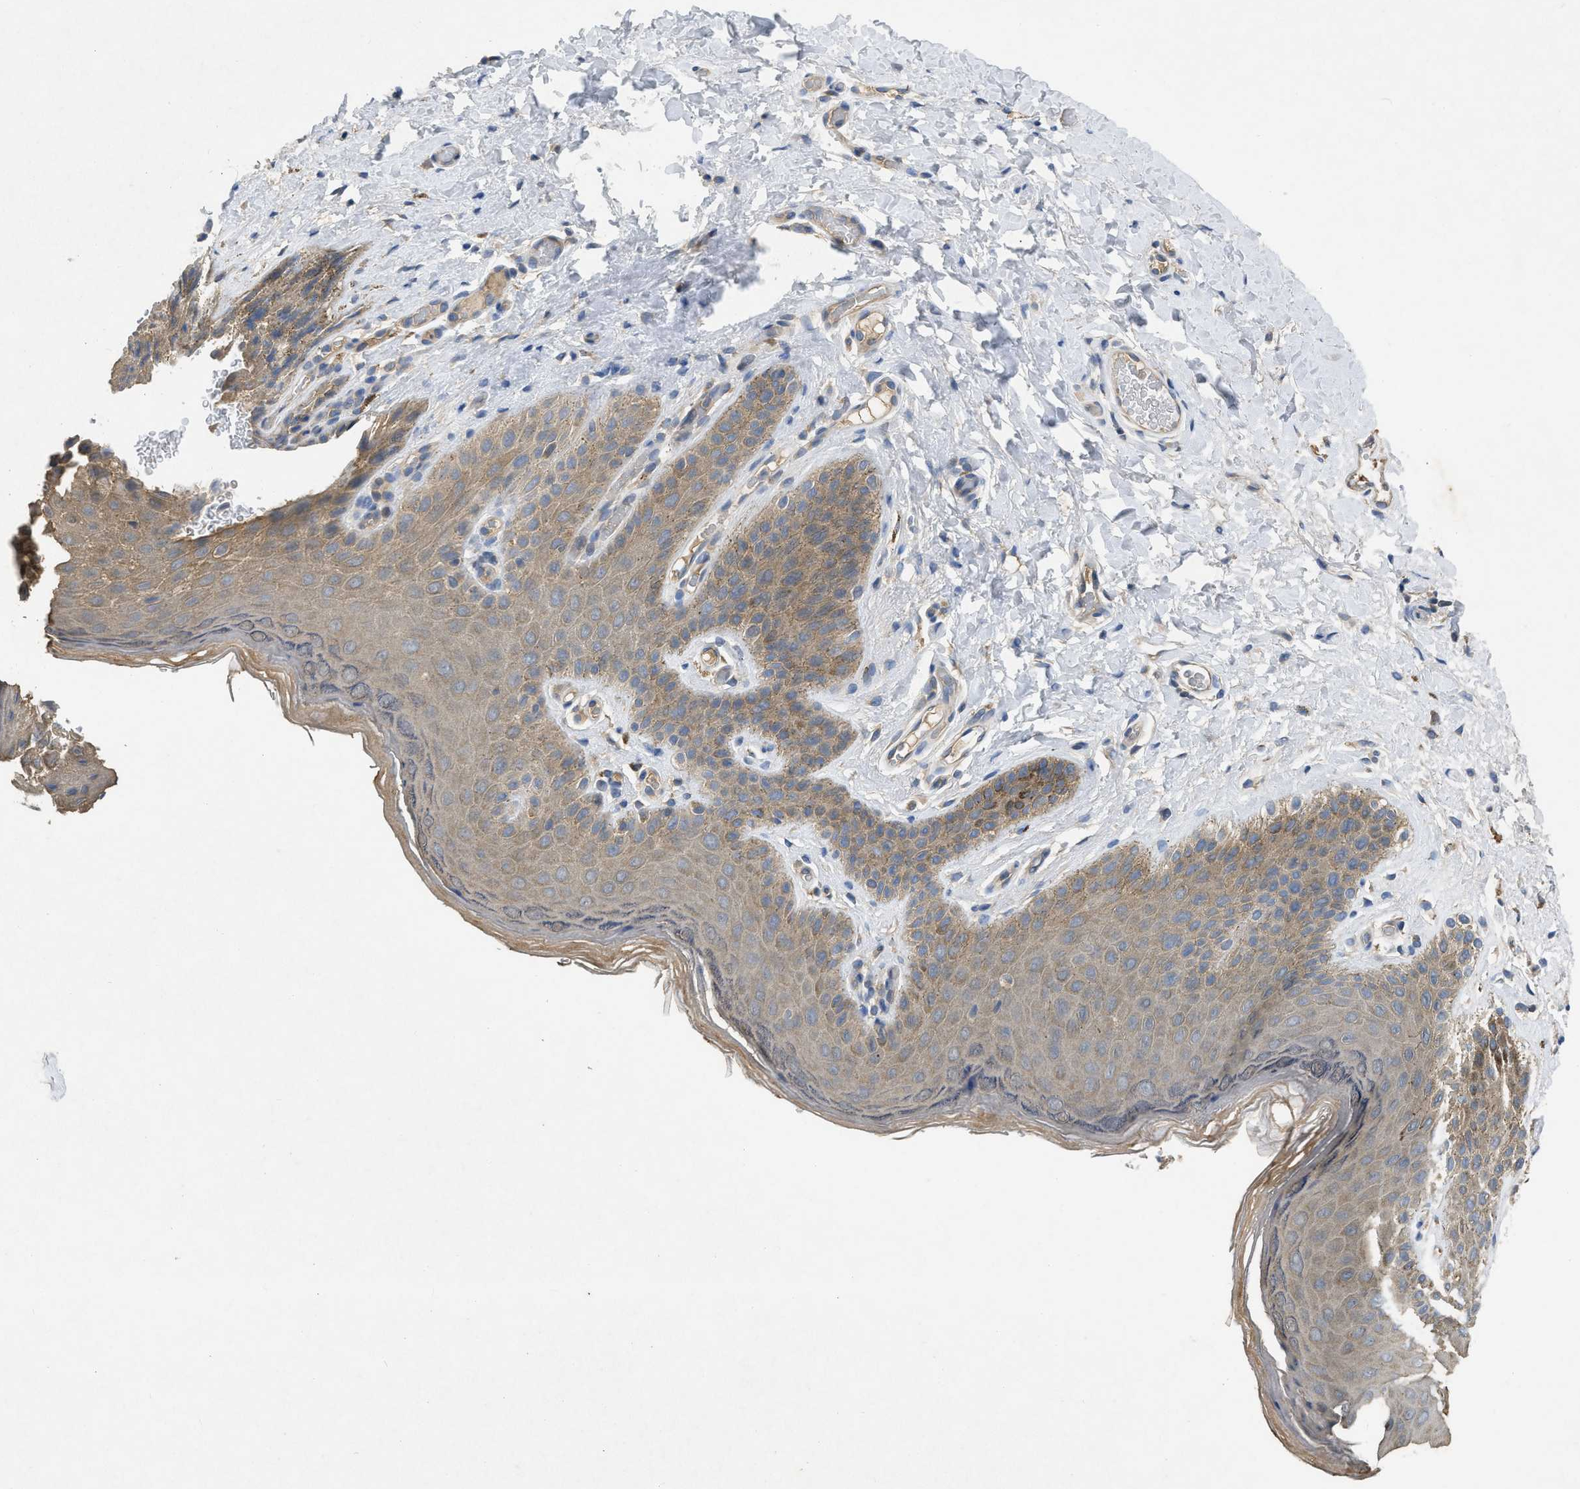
{"staining": {"intensity": "weak", "quantity": "25%-75%", "location": "cytoplasmic/membranous"}, "tissue": "skin", "cell_type": "Epidermal cells", "image_type": "normal", "snomed": [{"axis": "morphology", "description": "Normal tissue, NOS"}, {"axis": "topography", "description": "Anal"}], "caption": "Immunohistochemical staining of normal human skin reveals weak cytoplasmic/membranous protein positivity in about 25%-75% of epidermal cells. Nuclei are stained in blue.", "gene": "PPP3CA", "patient": {"sex": "male", "age": 44}}